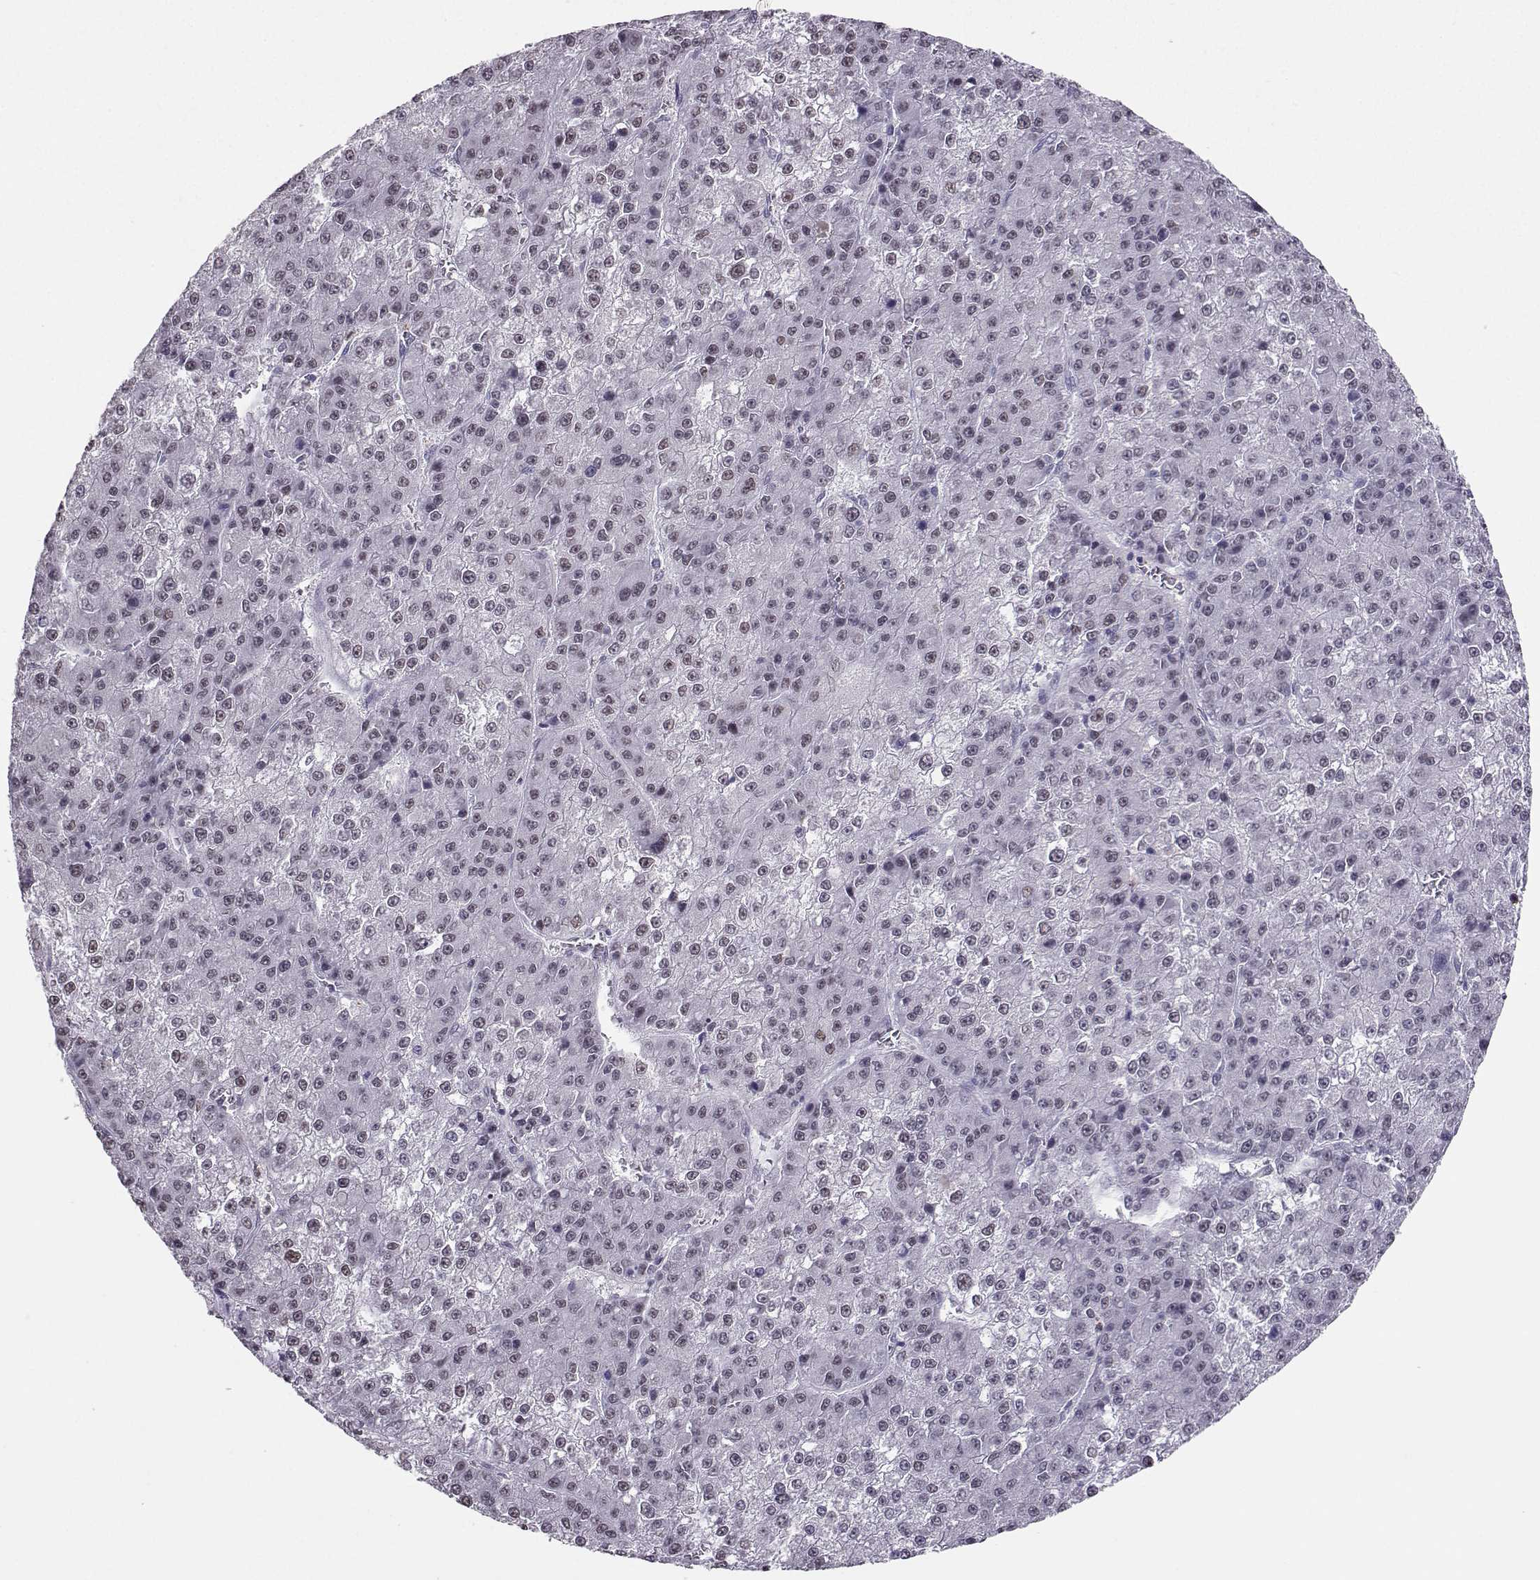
{"staining": {"intensity": "negative", "quantity": "none", "location": "none"}, "tissue": "liver cancer", "cell_type": "Tumor cells", "image_type": "cancer", "snomed": [{"axis": "morphology", "description": "Carcinoma, Hepatocellular, NOS"}, {"axis": "topography", "description": "Liver"}], "caption": "The photomicrograph shows no significant positivity in tumor cells of hepatocellular carcinoma (liver). The staining was performed using DAB (3,3'-diaminobenzidine) to visualize the protein expression in brown, while the nuclei were stained in blue with hematoxylin (Magnification: 20x).", "gene": "TEDC2", "patient": {"sex": "female", "age": 73}}